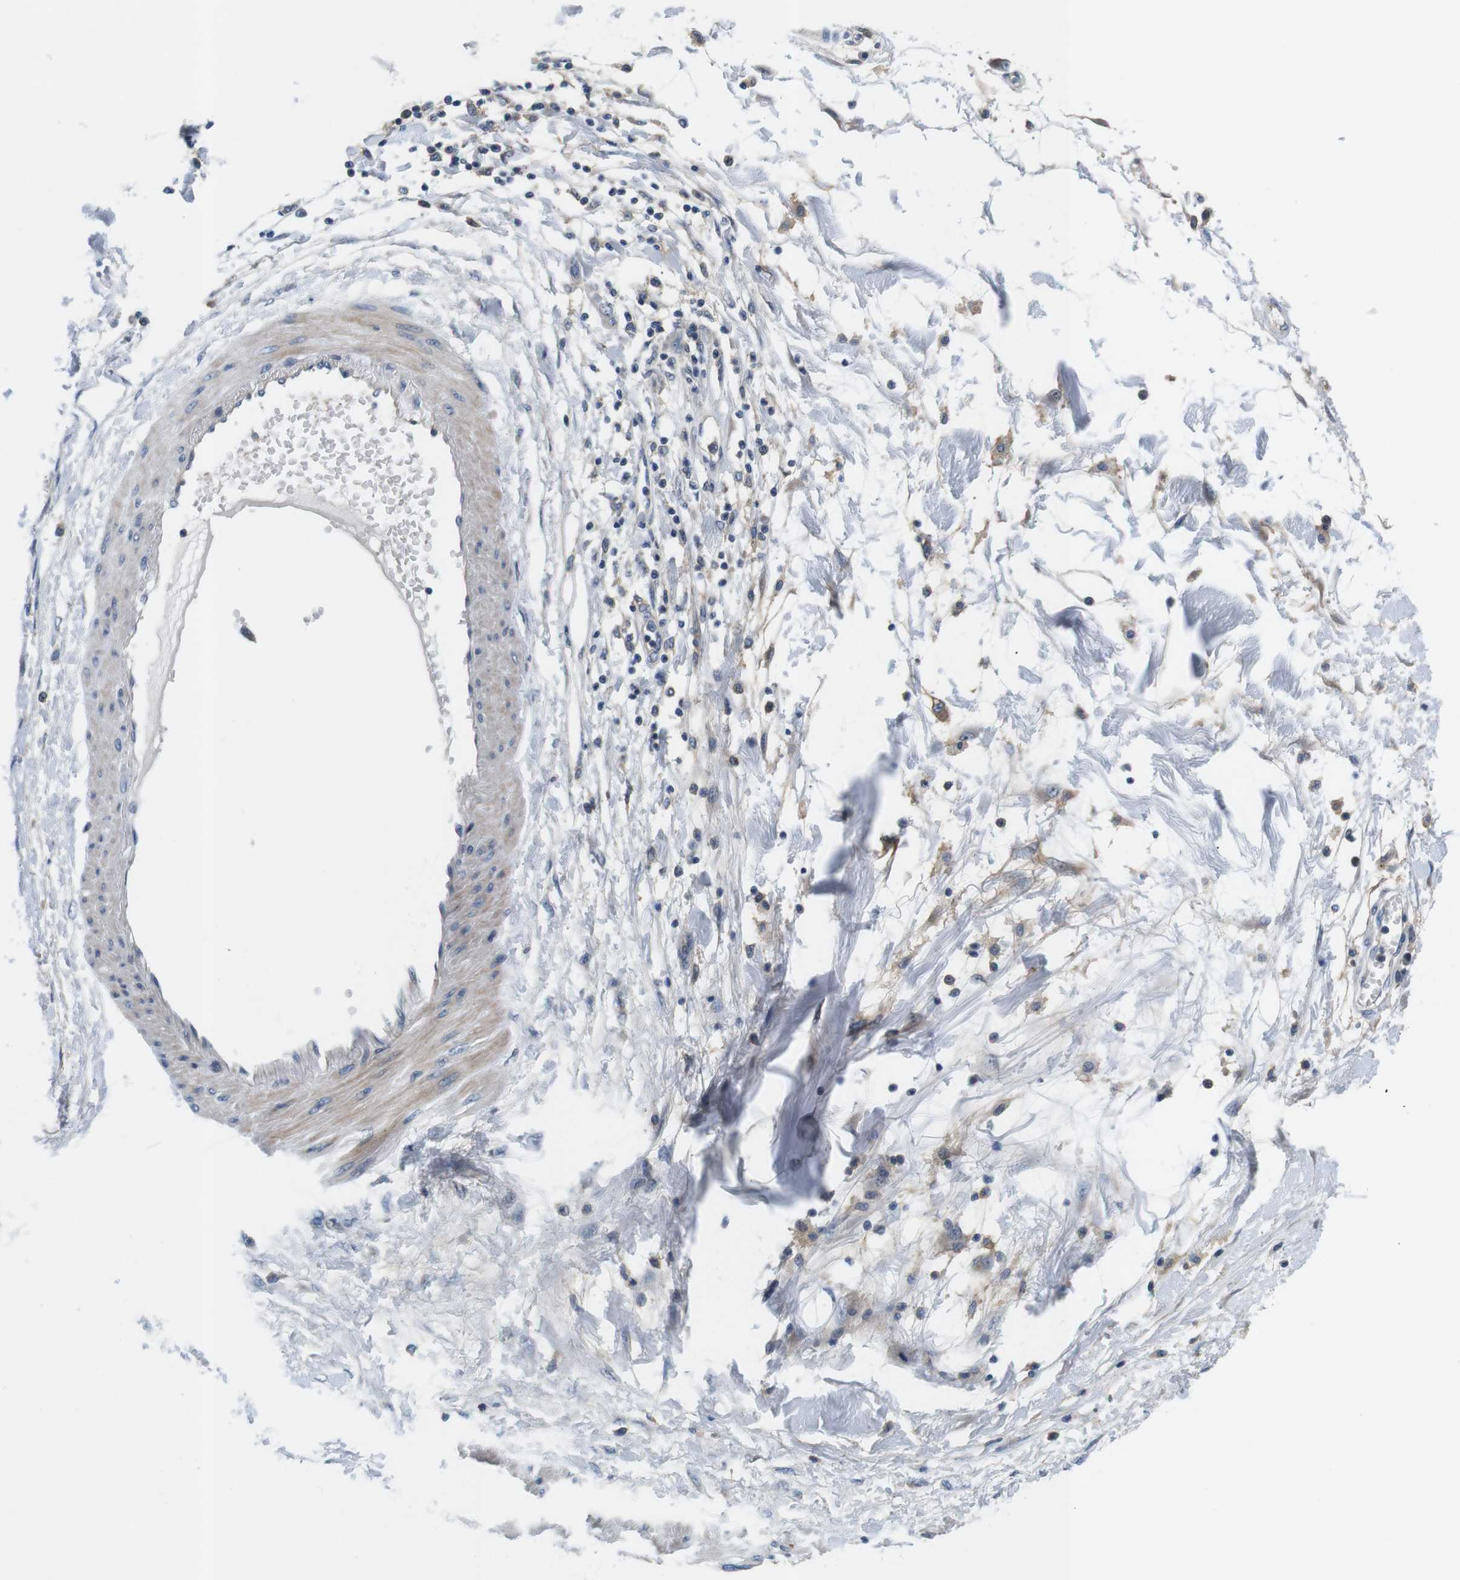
{"staining": {"intensity": "negative", "quantity": "none", "location": "none"}, "tissue": "adipose tissue", "cell_type": "Adipocytes", "image_type": "normal", "snomed": [{"axis": "morphology", "description": "Normal tissue, NOS"}, {"axis": "morphology", "description": "Squamous cell carcinoma, NOS"}, {"axis": "topography", "description": "Skin"}, {"axis": "topography", "description": "Peripheral nerve tissue"}], "caption": "High power microscopy histopathology image of an immunohistochemistry (IHC) image of unremarkable adipose tissue, revealing no significant staining in adipocytes. The staining is performed using DAB brown chromogen with nuclei counter-stained in using hematoxylin.", "gene": "SLC30A1", "patient": {"sex": "male", "age": 83}}